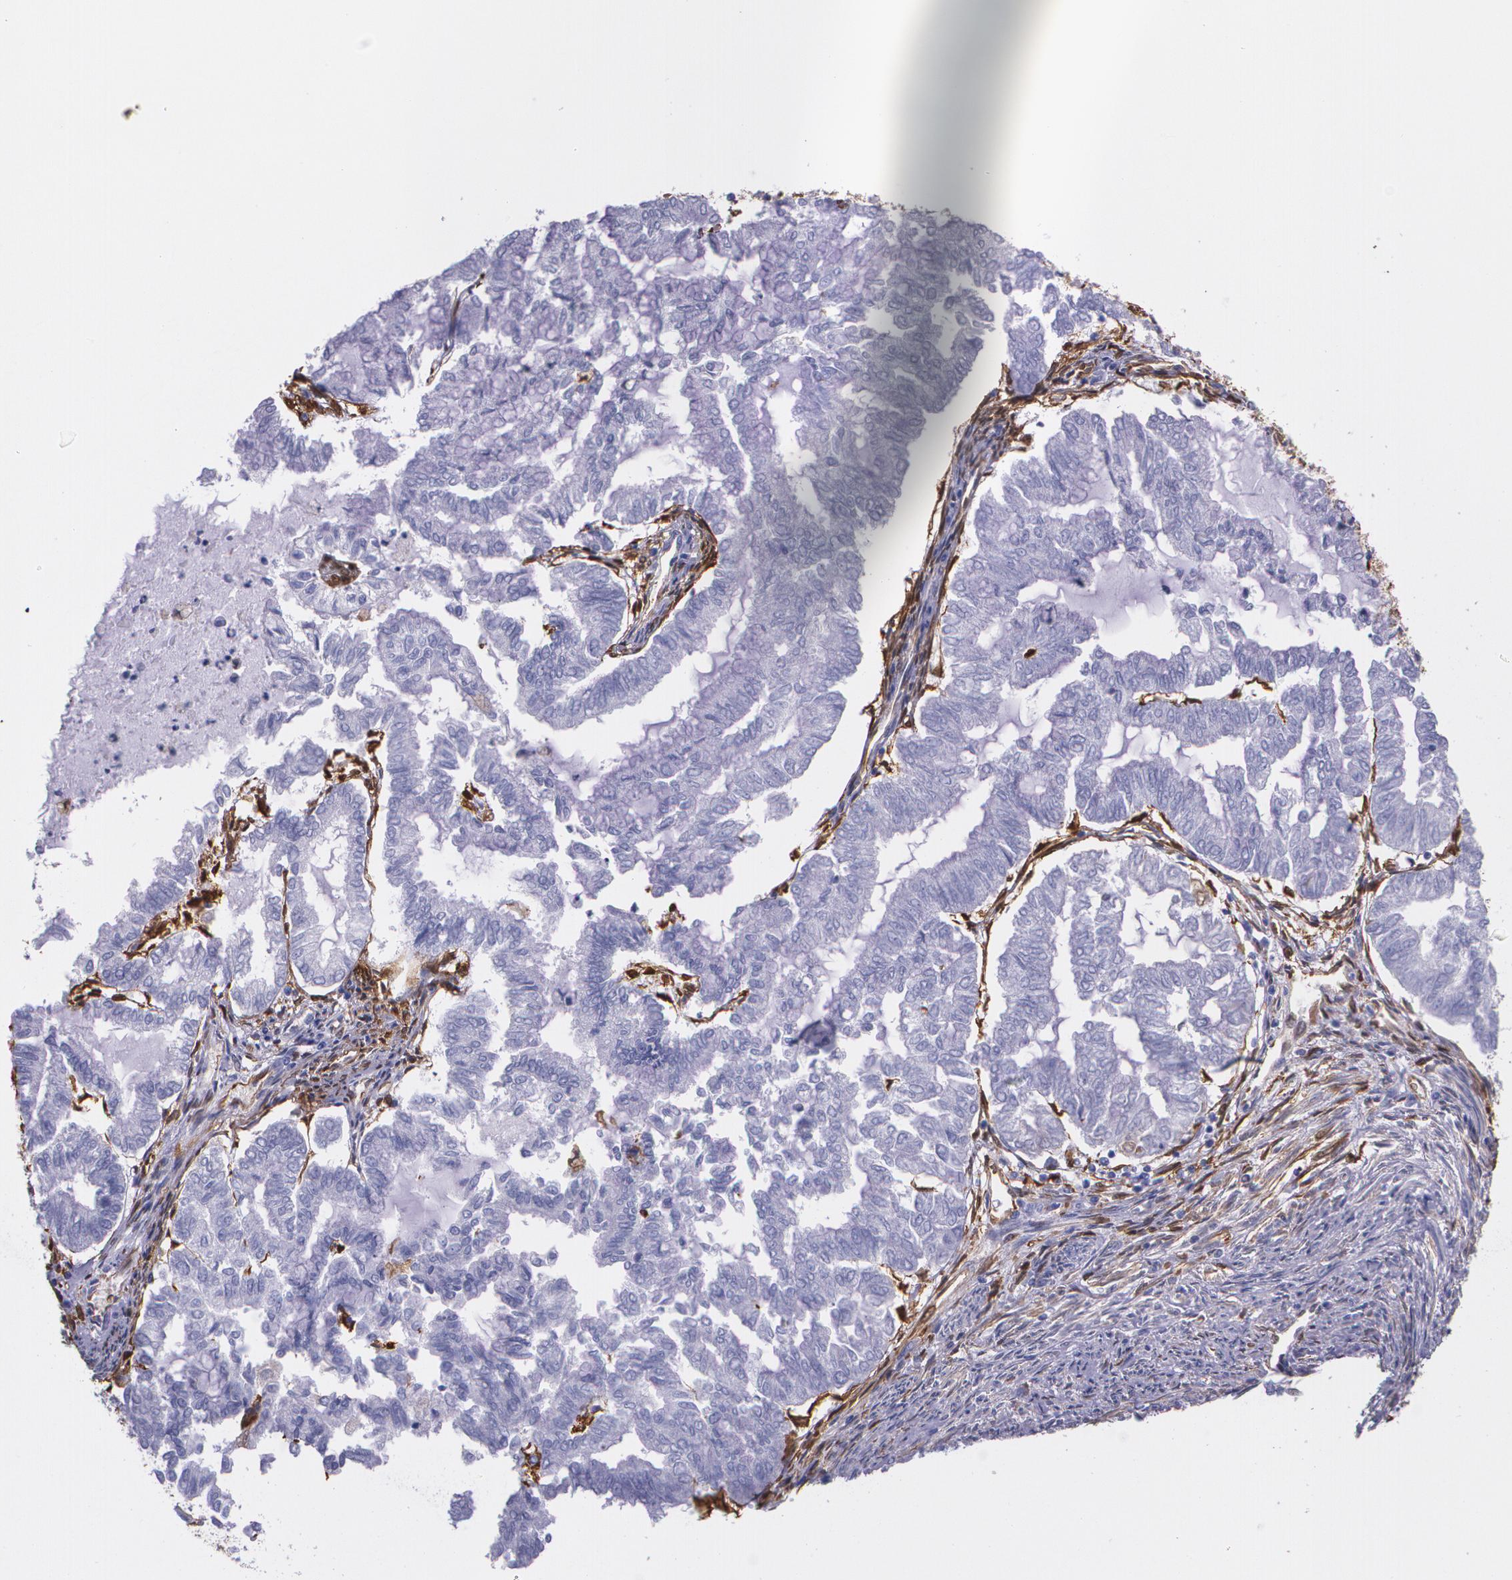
{"staining": {"intensity": "negative", "quantity": "none", "location": "none"}, "tissue": "endometrial cancer", "cell_type": "Tumor cells", "image_type": "cancer", "snomed": [{"axis": "morphology", "description": "Adenocarcinoma, NOS"}, {"axis": "topography", "description": "Endometrium"}], "caption": "Tumor cells show no significant protein positivity in endometrial cancer. The staining is performed using DAB (3,3'-diaminobenzidine) brown chromogen with nuclei counter-stained in using hematoxylin.", "gene": "MMP2", "patient": {"sex": "female", "age": 79}}